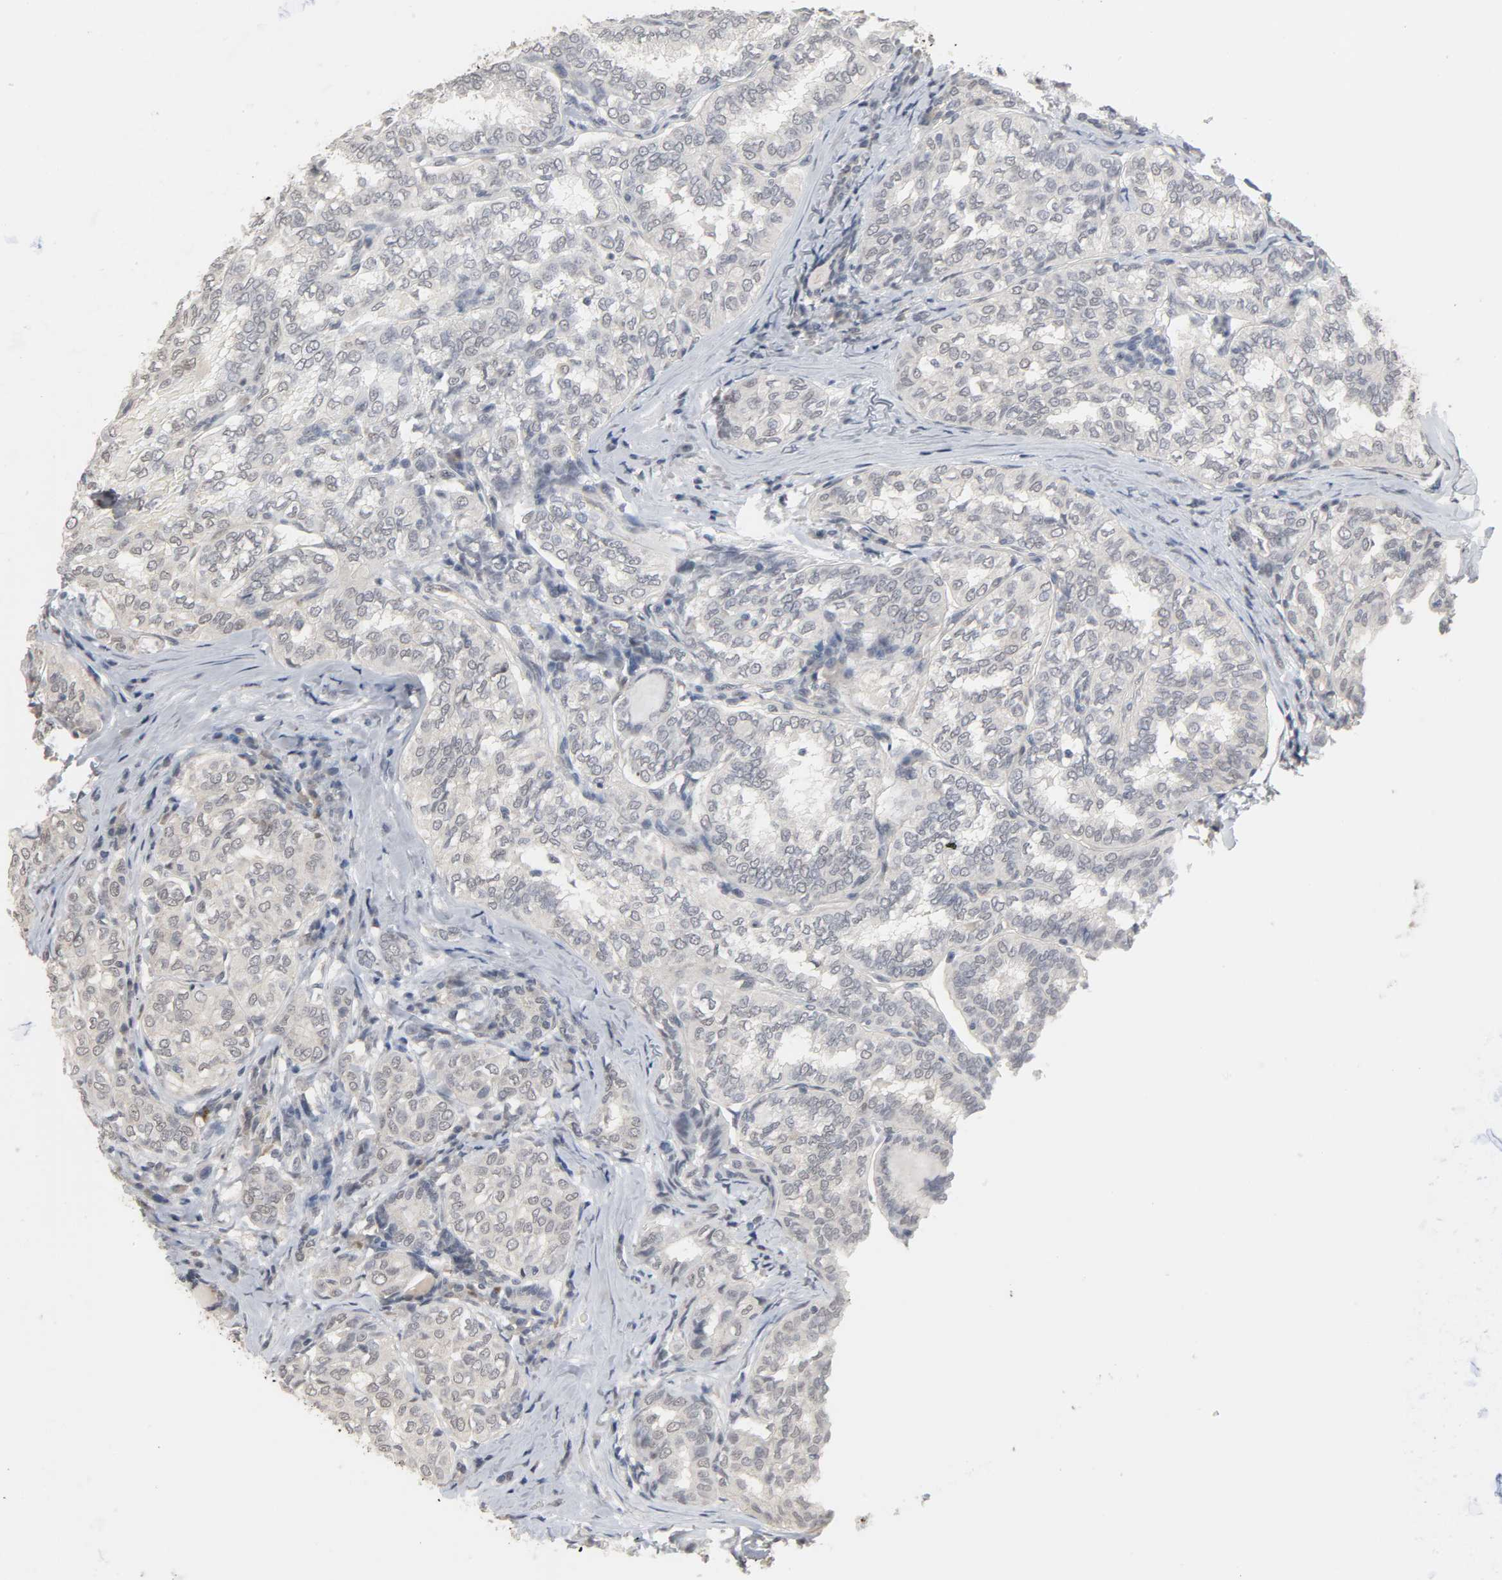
{"staining": {"intensity": "negative", "quantity": "none", "location": "none"}, "tissue": "thyroid cancer", "cell_type": "Tumor cells", "image_type": "cancer", "snomed": [{"axis": "morphology", "description": "Papillary adenocarcinoma, NOS"}, {"axis": "topography", "description": "Thyroid gland"}], "caption": "Thyroid papillary adenocarcinoma stained for a protein using immunohistochemistry exhibits no expression tumor cells.", "gene": "ACSS2", "patient": {"sex": "female", "age": 30}}